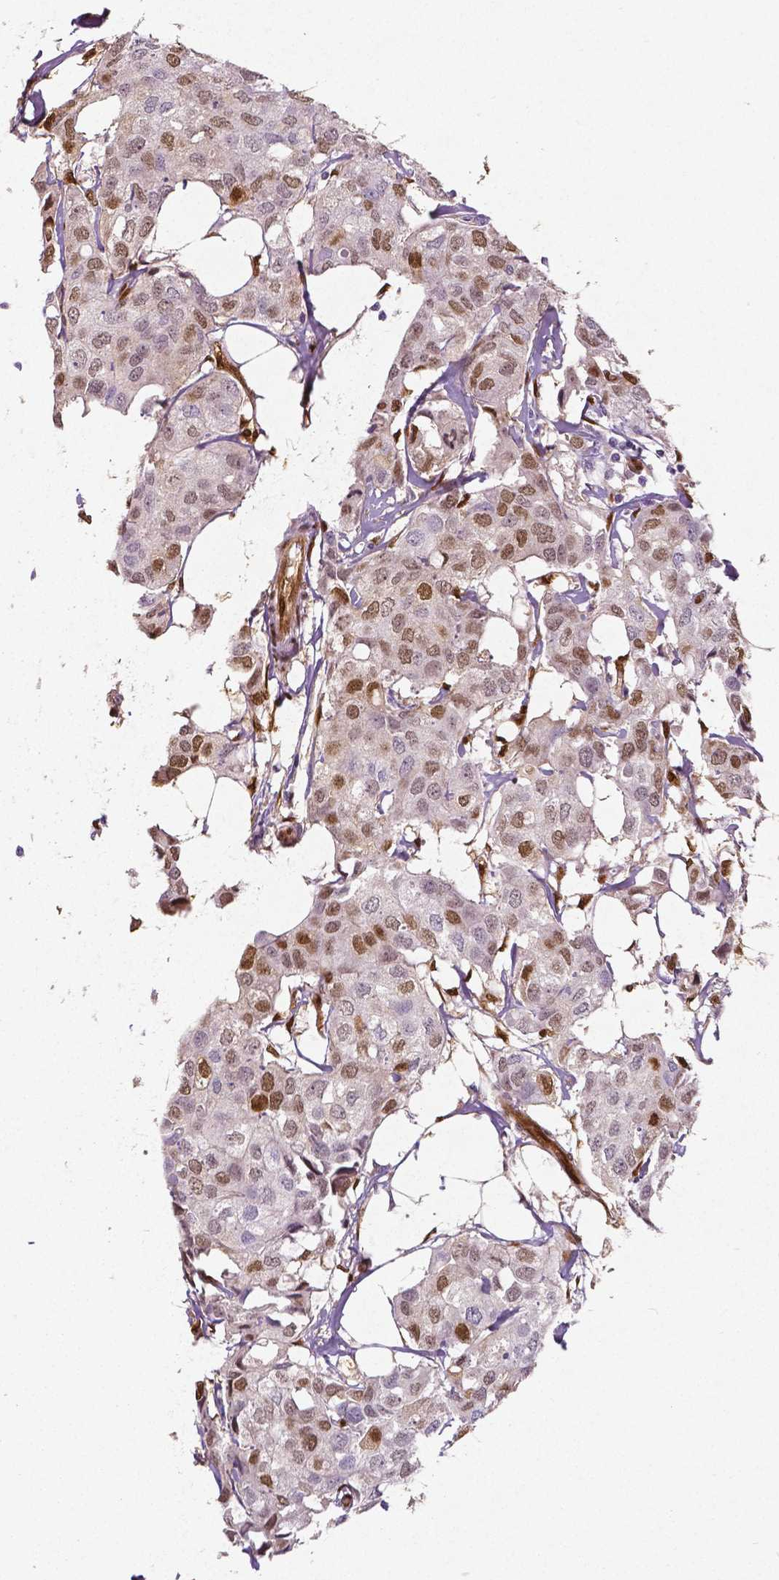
{"staining": {"intensity": "moderate", "quantity": ">75%", "location": "cytoplasmic/membranous,nuclear"}, "tissue": "breast cancer", "cell_type": "Tumor cells", "image_type": "cancer", "snomed": [{"axis": "morphology", "description": "Duct carcinoma"}, {"axis": "topography", "description": "Breast"}], "caption": "Protein expression analysis of human breast cancer (infiltrating ductal carcinoma) reveals moderate cytoplasmic/membranous and nuclear positivity in approximately >75% of tumor cells.", "gene": "WWTR1", "patient": {"sex": "female", "age": 80}}